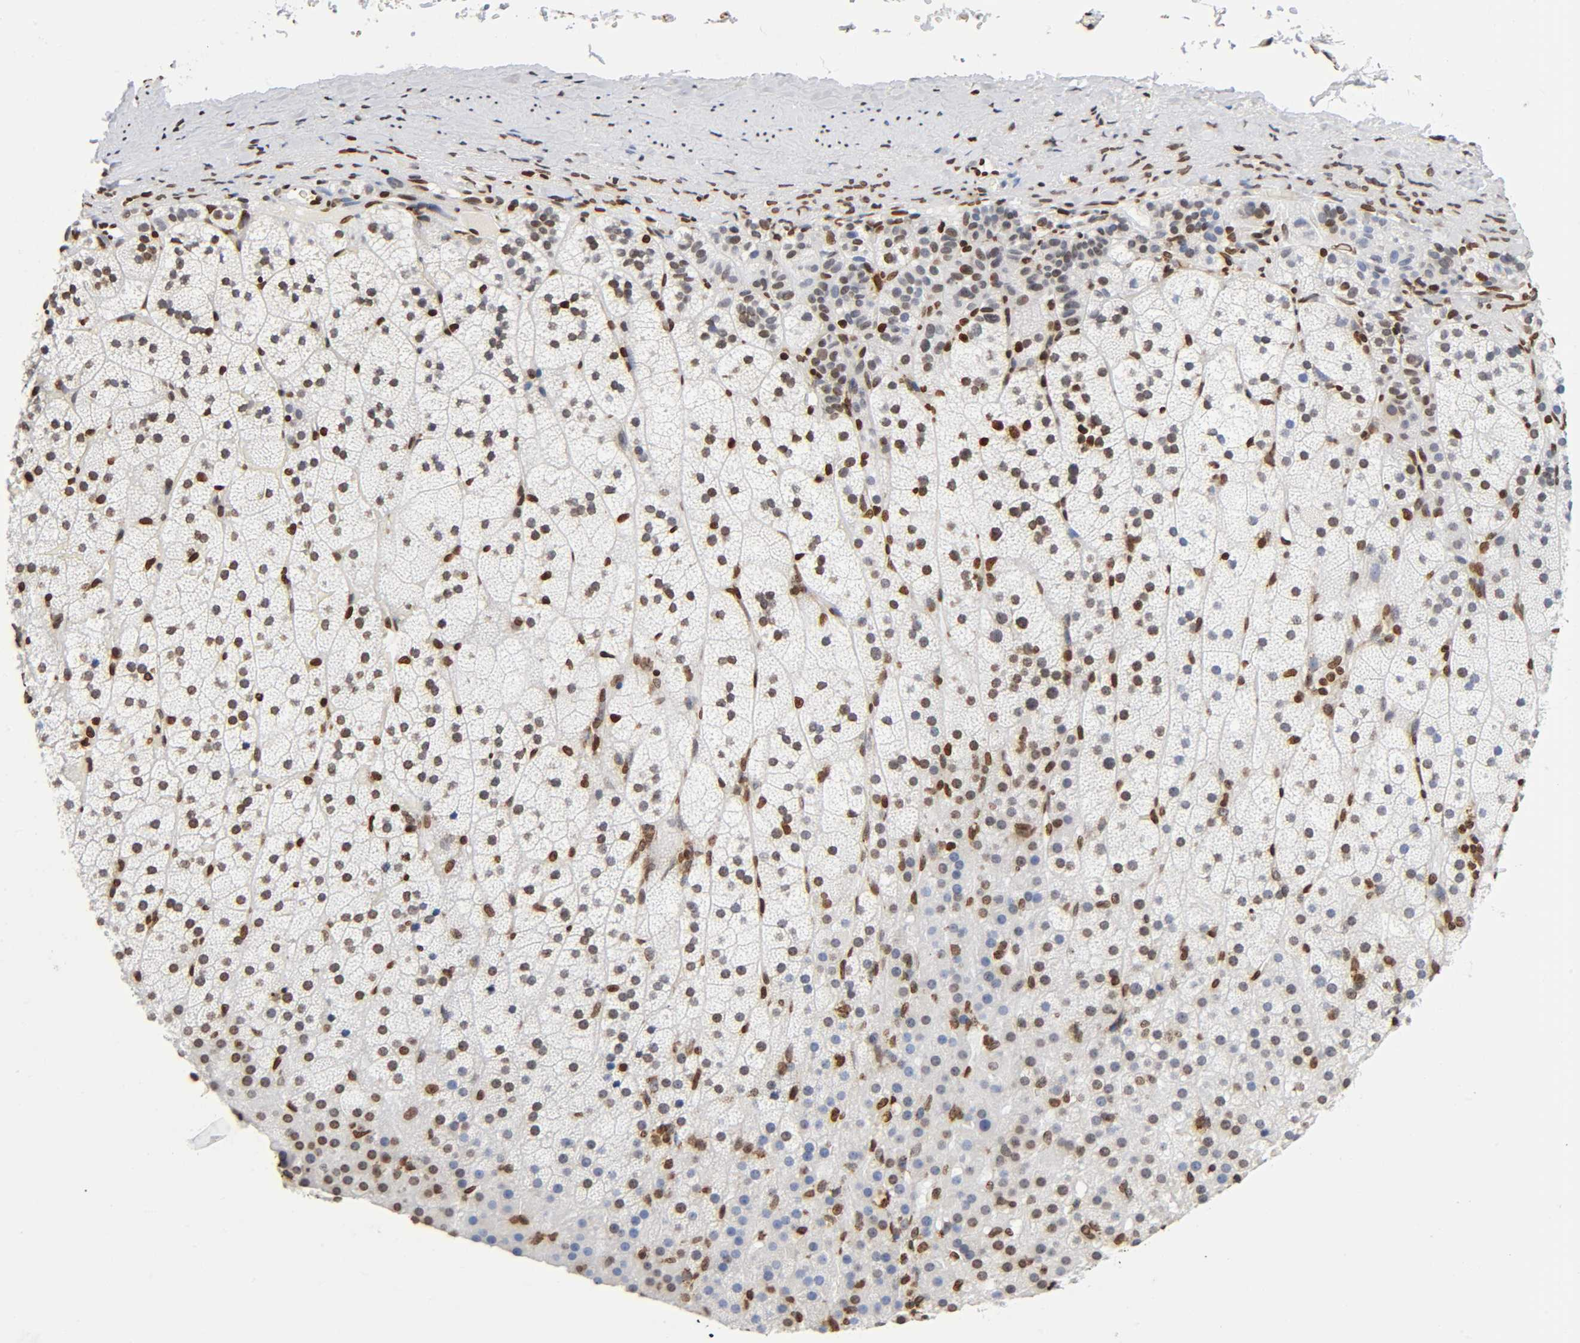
{"staining": {"intensity": "moderate", "quantity": "25%-75%", "location": "nuclear"}, "tissue": "adrenal gland", "cell_type": "Glandular cells", "image_type": "normal", "snomed": [{"axis": "morphology", "description": "Normal tissue, NOS"}, {"axis": "topography", "description": "Adrenal gland"}], "caption": "Moderate nuclear expression is present in approximately 25%-75% of glandular cells in unremarkable adrenal gland.", "gene": "HOXA6", "patient": {"sex": "male", "age": 35}}